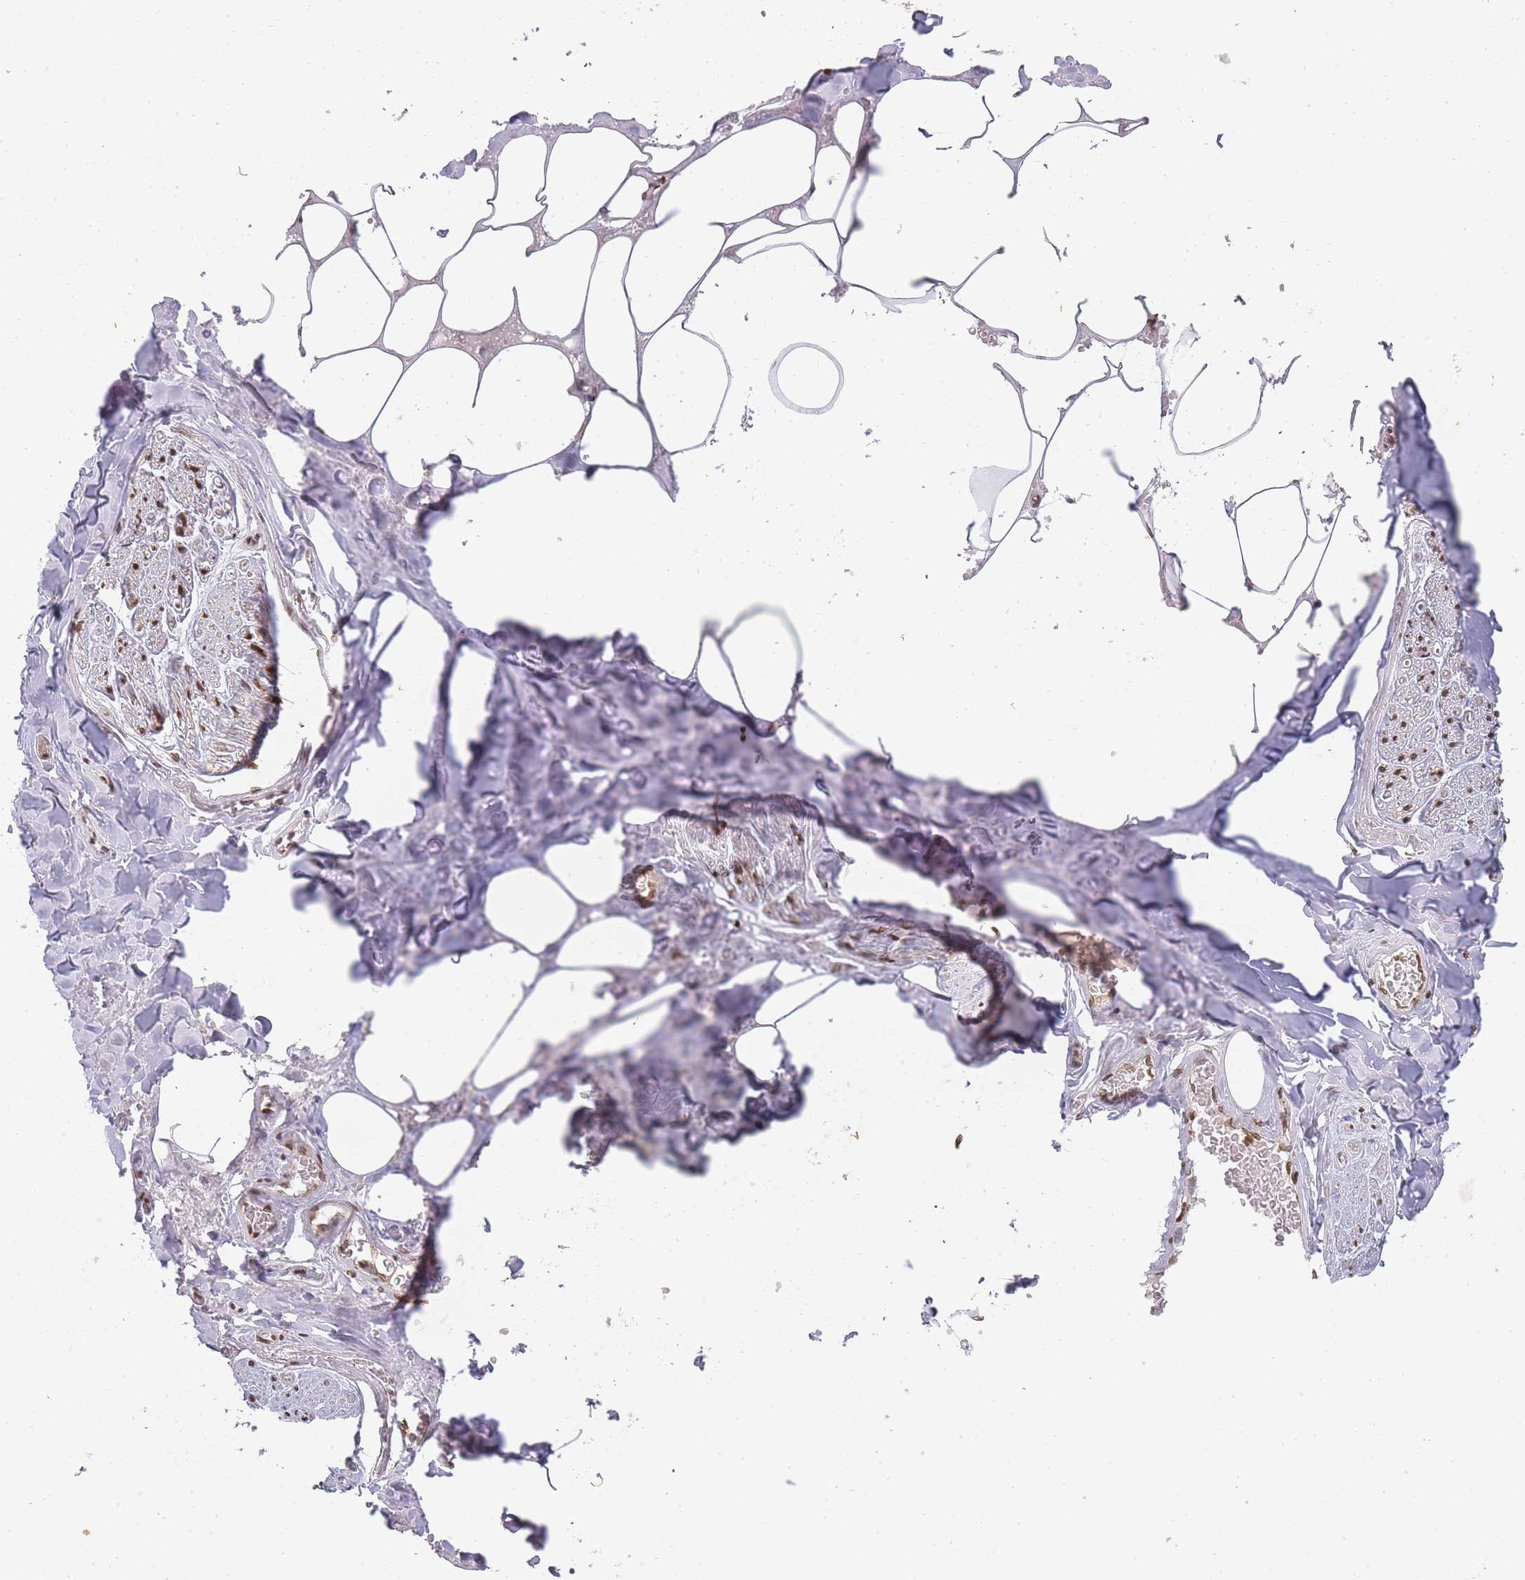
{"staining": {"intensity": "moderate", "quantity": ">75%", "location": "nuclear"}, "tissue": "adipose tissue", "cell_type": "Adipocytes", "image_type": "normal", "snomed": [{"axis": "morphology", "description": "Normal tissue, NOS"}, {"axis": "topography", "description": "Salivary gland"}, {"axis": "topography", "description": "Peripheral nerve tissue"}], "caption": "Brown immunohistochemical staining in normal adipose tissue reveals moderate nuclear positivity in about >75% of adipocytes.", "gene": "WWTR1", "patient": {"sex": "male", "age": 38}}